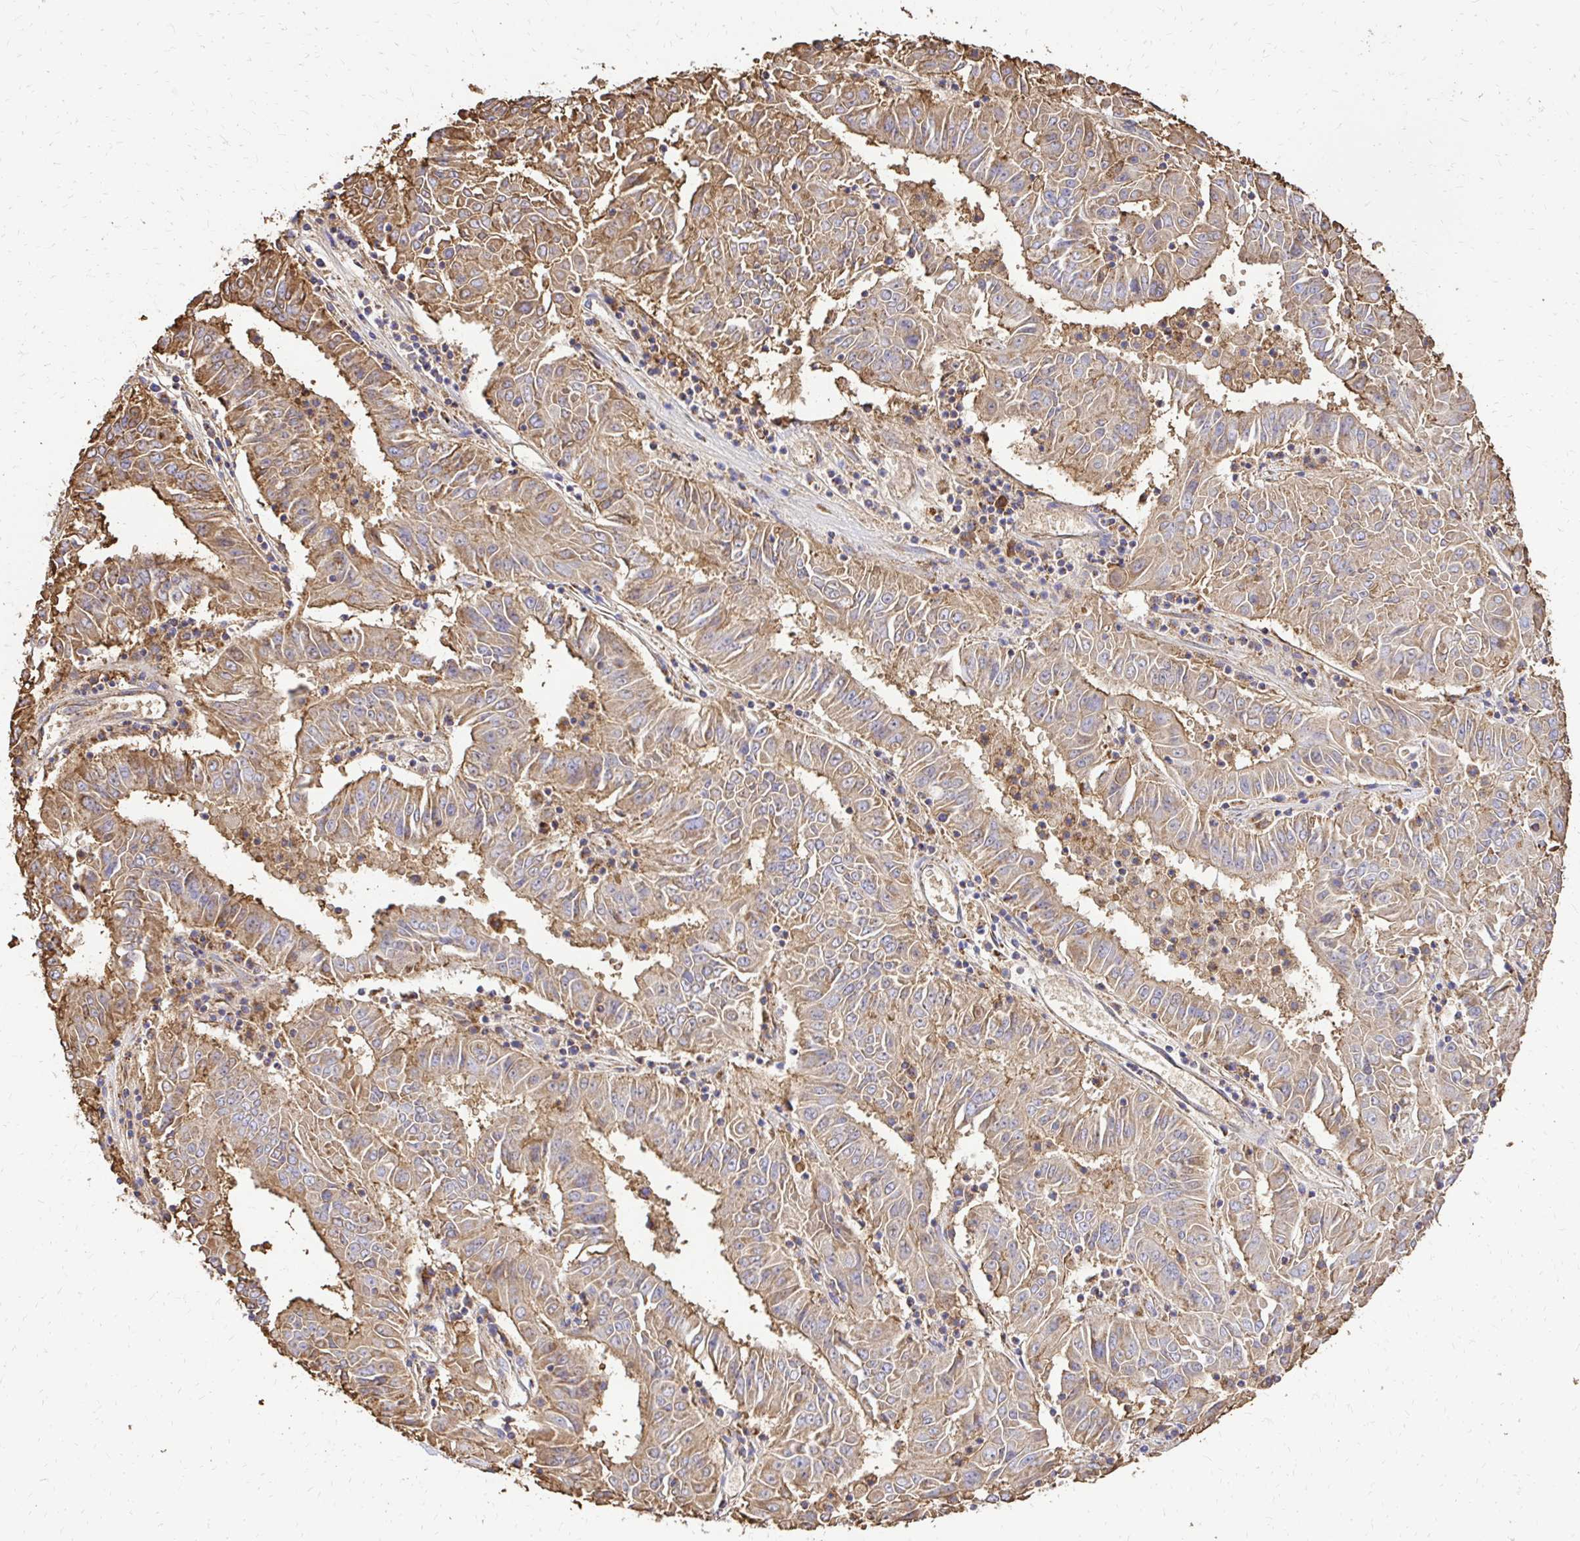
{"staining": {"intensity": "moderate", "quantity": ">75%", "location": "cytoplasmic/membranous"}, "tissue": "pancreatic cancer", "cell_type": "Tumor cells", "image_type": "cancer", "snomed": [{"axis": "morphology", "description": "Adenocarcinoma, NOS"}, {"axis": "topography", "description": "Pancreas"}], "caption": "Adenocarcinoma (pancreatic) stained with a protein marker demonstrates moderate staining in tumor cells.", "gene": "MRPL13", "patient": {"sex": "male", "age": 63}}